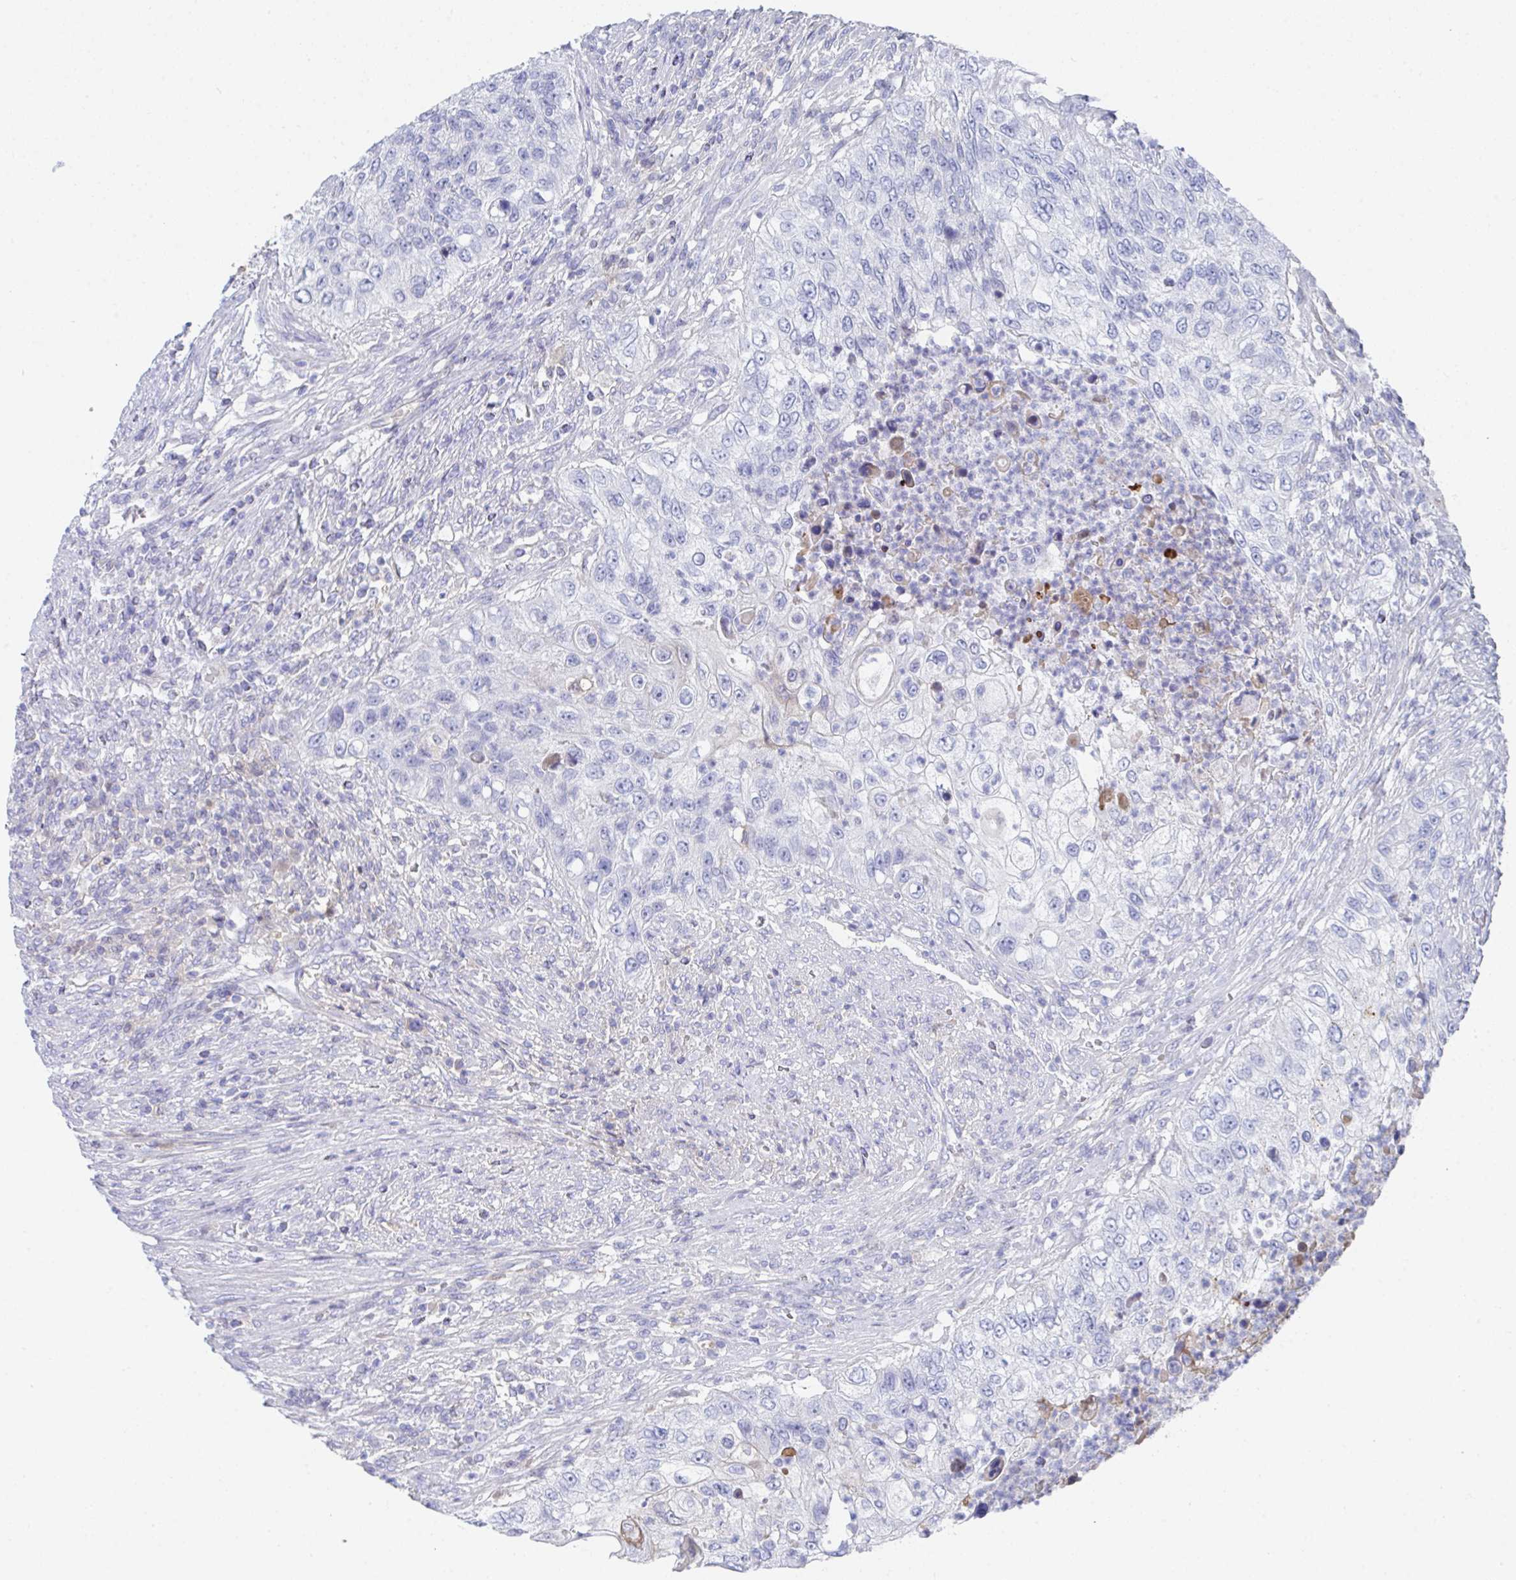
{"staining": {"intensity": "negative", "quantity": "none", "location": "none"}, "tissue": "urothelial cancer", "cell_type": "Tumor cells", "image_type": "cancer", "snomed": [{"axis": "morphology", "description": "Urothelial carcinoma, High grade"}, {"axis": "topography", "description": "Urinary bladder"}], "caption": "Immunohistochemical staining of urothelial cancer reveals no significant staining in tumor cells.", "gene": "TNFAIP6", "patient": {"sex": "female", "age": 60}}